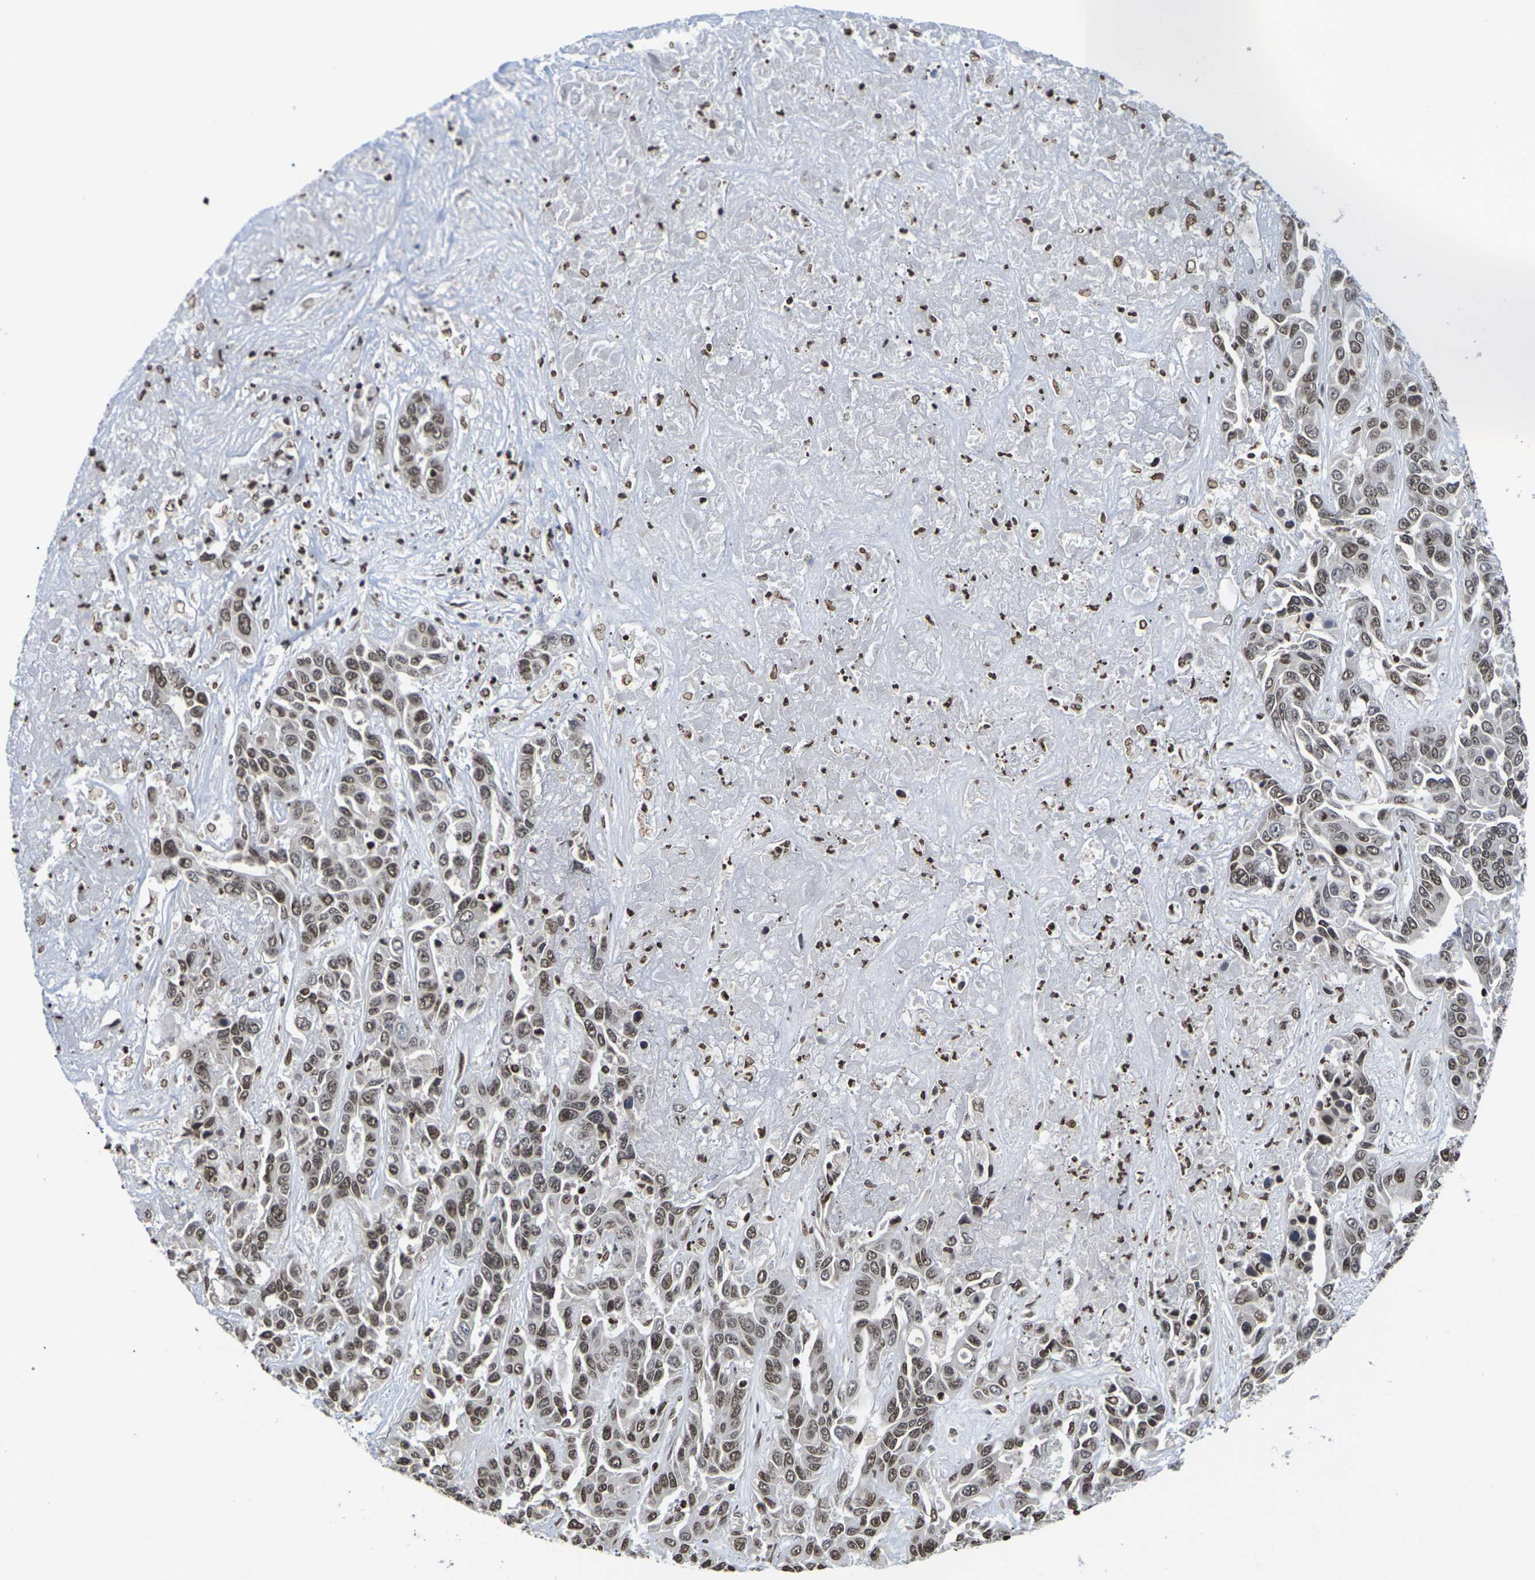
{"staining": {"intensity": "moderate", "quantity": ">75%", "location": "nuclear"}, "tissue": "liver cancer", "cell_type": "Tumor cells", "image_type": "cancer", "snomed": [{"axis": "morphology", "description": "Cholangiocarcinoma"}, {"axis": "topography", "description": "Liver"}], "caption": "High-magnification brightfield microscopy of liver cholangiocarcinoma stained with DAB (brown) and counterstained with hematoxylin (blue). tumor cells exhibit moderate nuclear staining is appreciated in about>75% of cells.", "gene": "ETV5", "patient": {"sex": "female", "age": 52}}